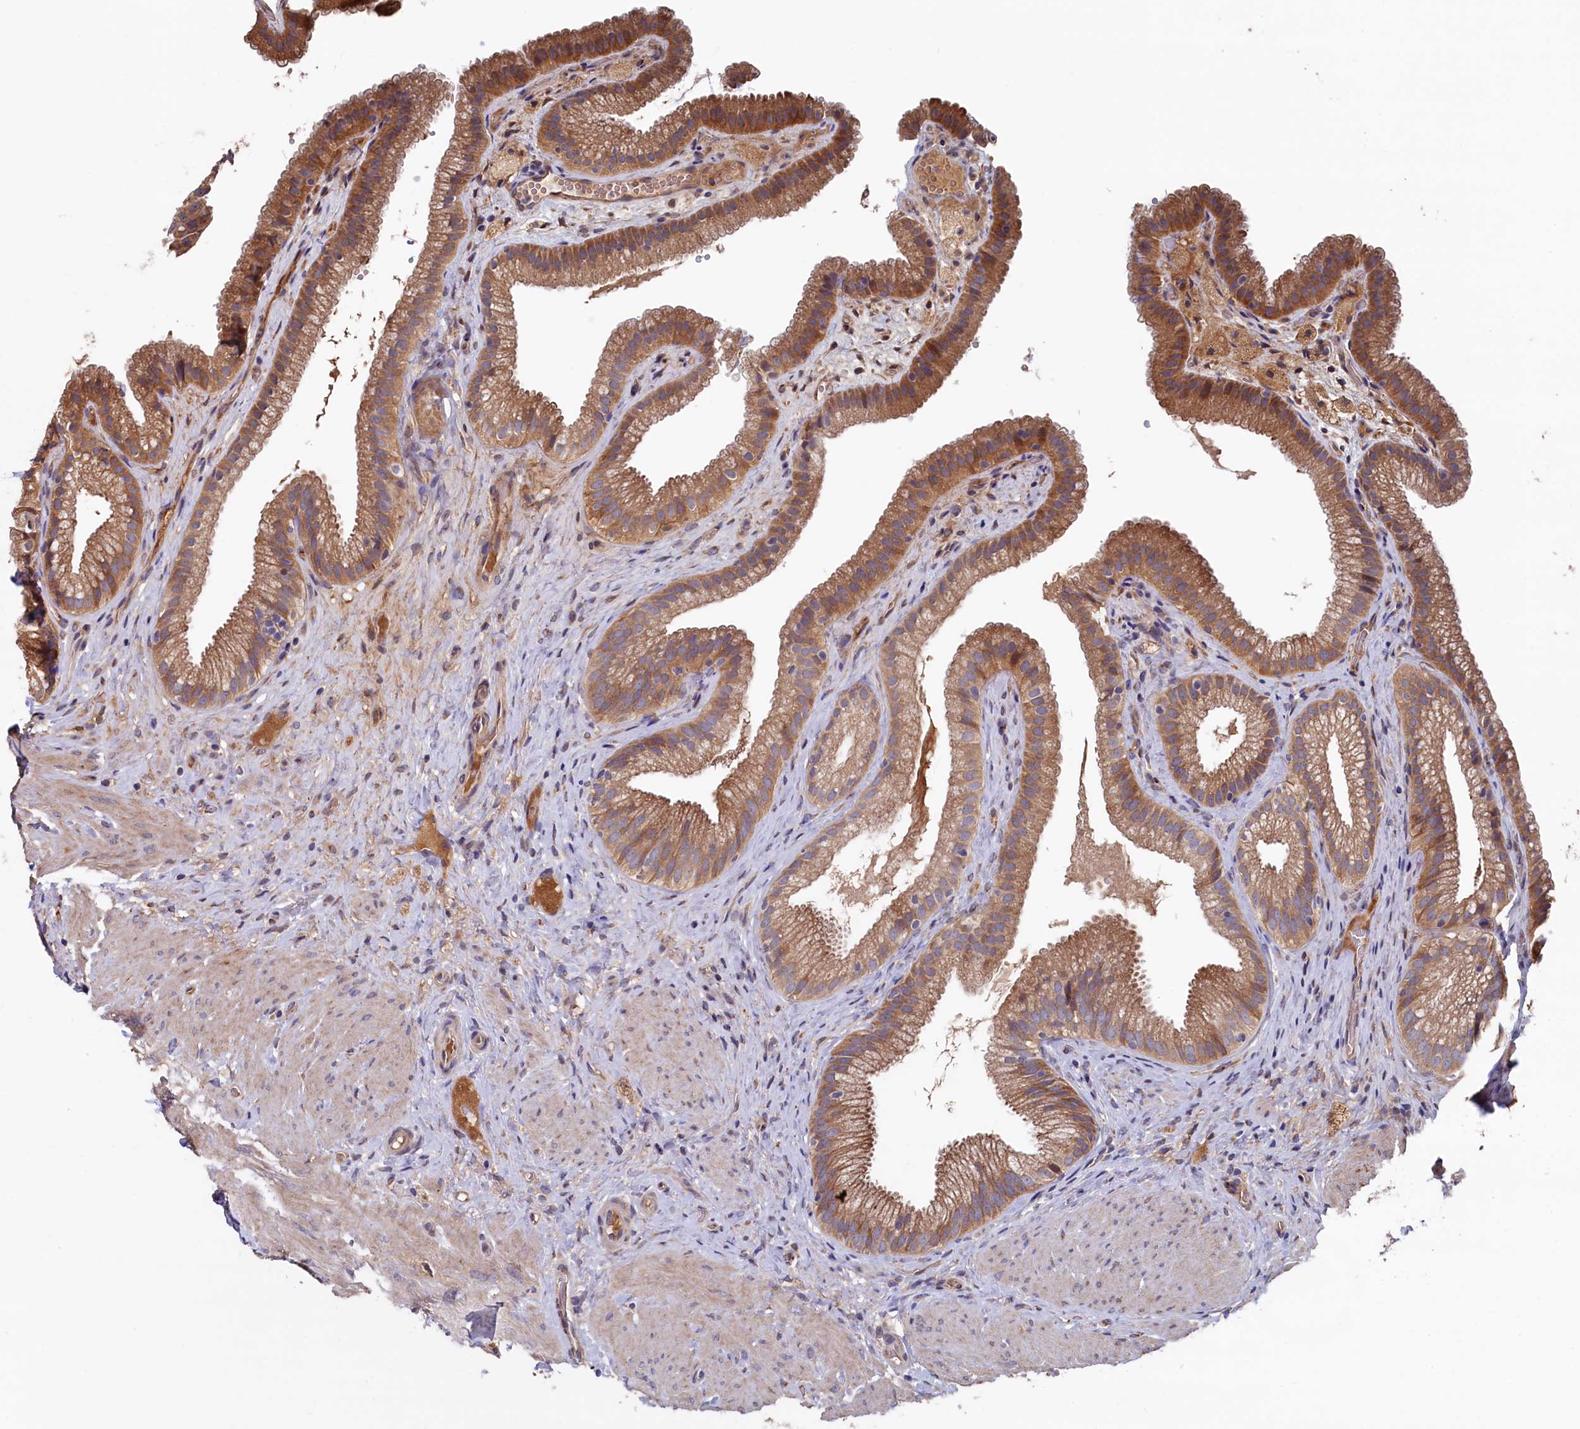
{"staining": {"intensity": "moderate", "quantity": ">75%", "location": "cytoplasmic/membranous"}, "tissue": "gallbladder", "cell_type": "Glandular cells", "image_type": "normal", "snomed": [{"axis": "morphology", "description": "Normal tissue, NOS"}, {"axis": "morphology", "description": "Inflammation, NOS"}, {"axis": "topography", "description": "Gallbladder"}], "caption": "Gallbladder stained with a brown dye shows moderate cytoplasmic/membranous positive positivity in approximately >75% of glandular cells.", "gene": "SLC12A4", "patient": {"sex": "male", "age": 51}}